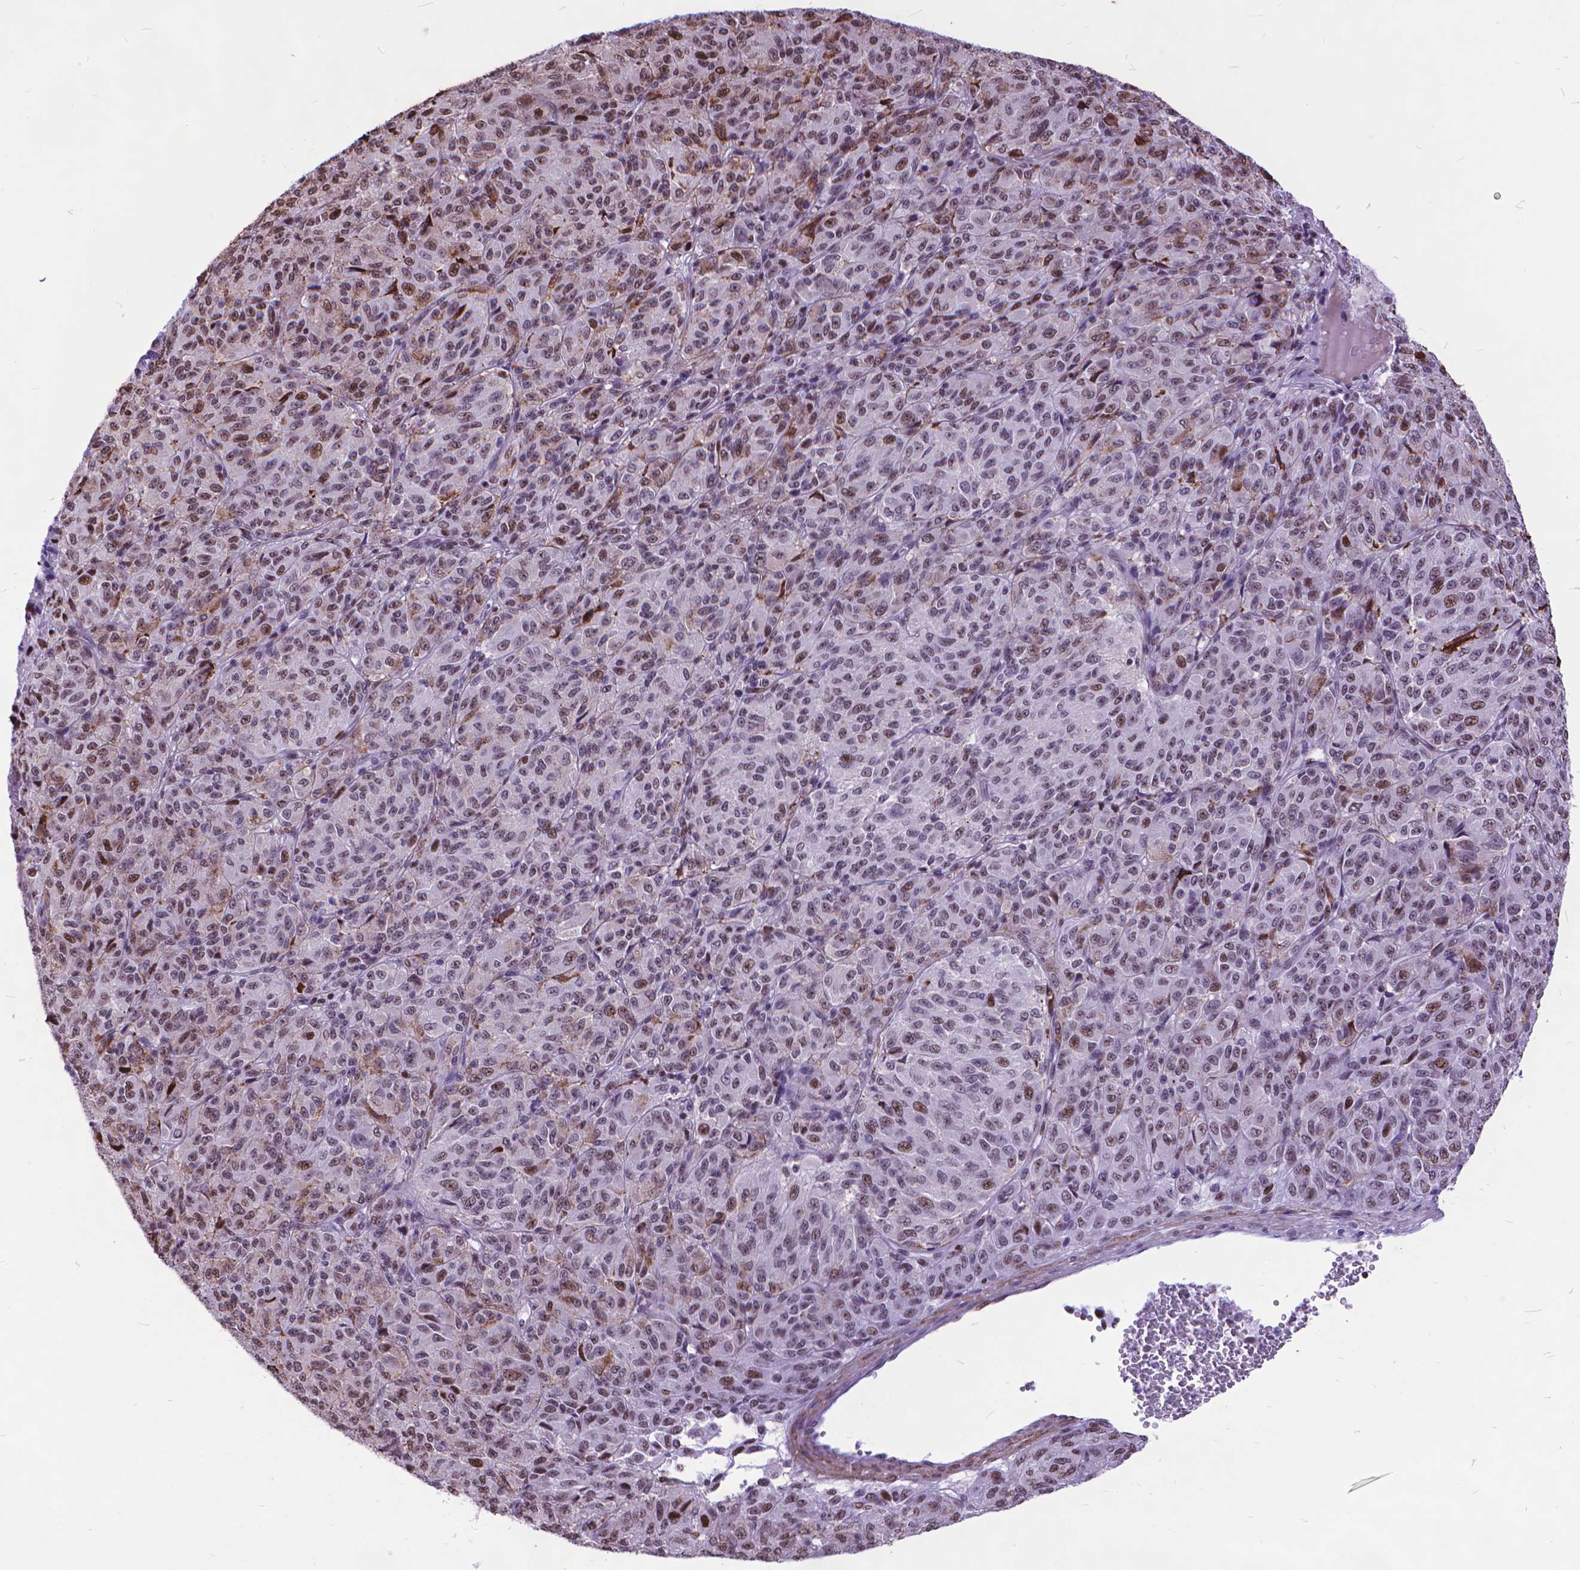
{"staining": {"intensity": "weak", "quantity": "<25%", "location": "nuclear"}, "tissue": "melanoma", "cell_type": "Tumor cells", "image_type": "cancer", "snomed": [{"axis": "morphology", "description": "Malignant melanoma, Metastatic site"}, {"axis": "topography", "description": "Brain"}], "caption": "Tumor cells are negative for brown protein staining in malignant melanoma (metastatic site).", "gene": "POLE4", "patient": {"sex": "female", "age": 56}}